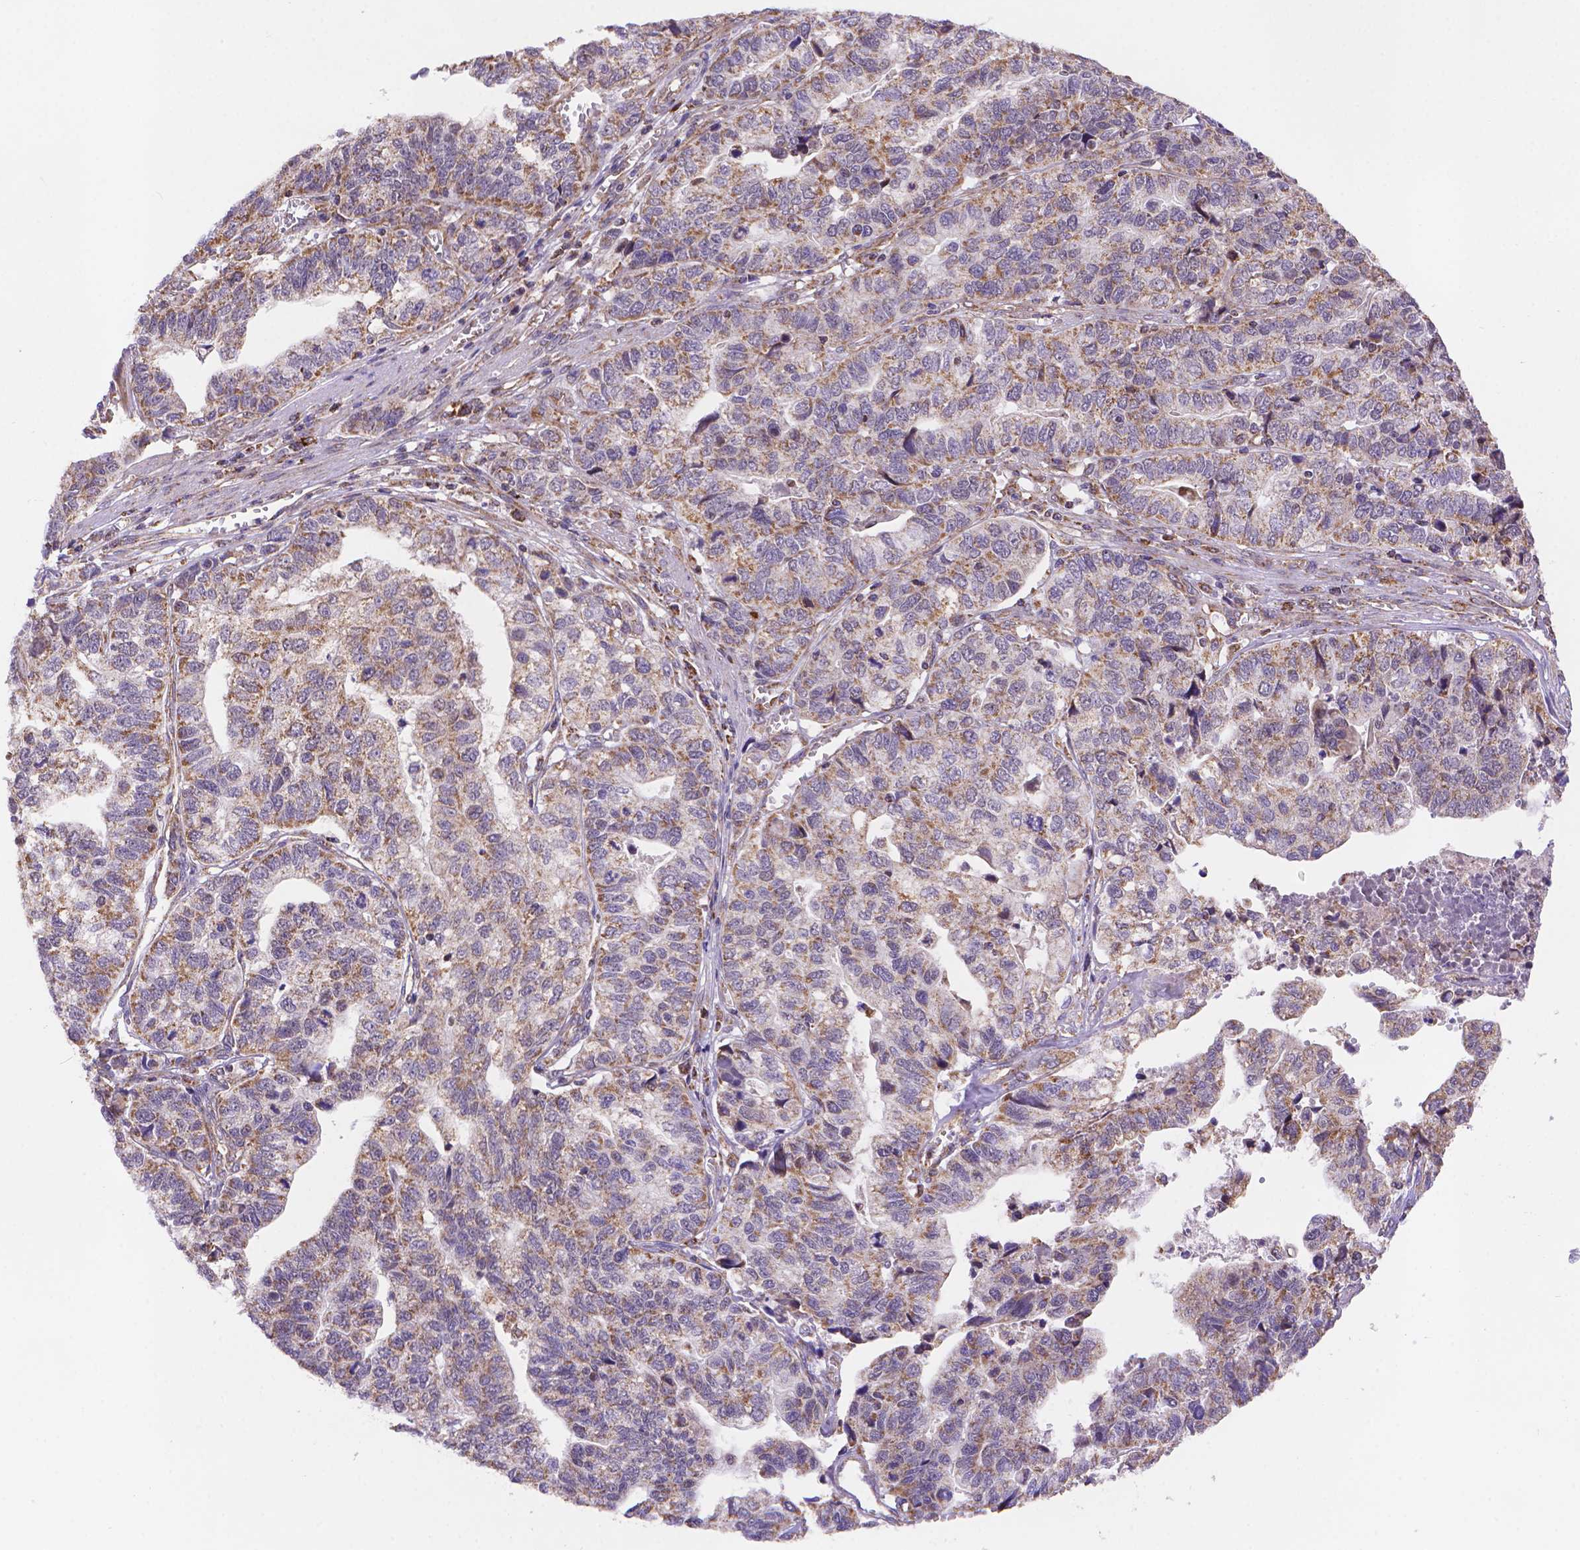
{"staining": {"intensity": "moderate", "quantity": "25%-75%", "location": "cytoplasmic/membranous"}, "tissue": "stomach cancer", "cell_type": "Tumor cells", "image_type": "cancer", "snomed": [{"axis": "morphology", "description": "Adenocarcinoma, NOS"}, {"axis": "topography", "description": "Stomach, upper"}], "caption": "Brown immunohistochemical staining in human adenocarcinoma (stomach) demonstrates moderate cytoplasmic/membranous staining in about 25%-75% of tumor cells.", "gene": "CYYR1", "patient": {"sex": "female", "age": 67}}